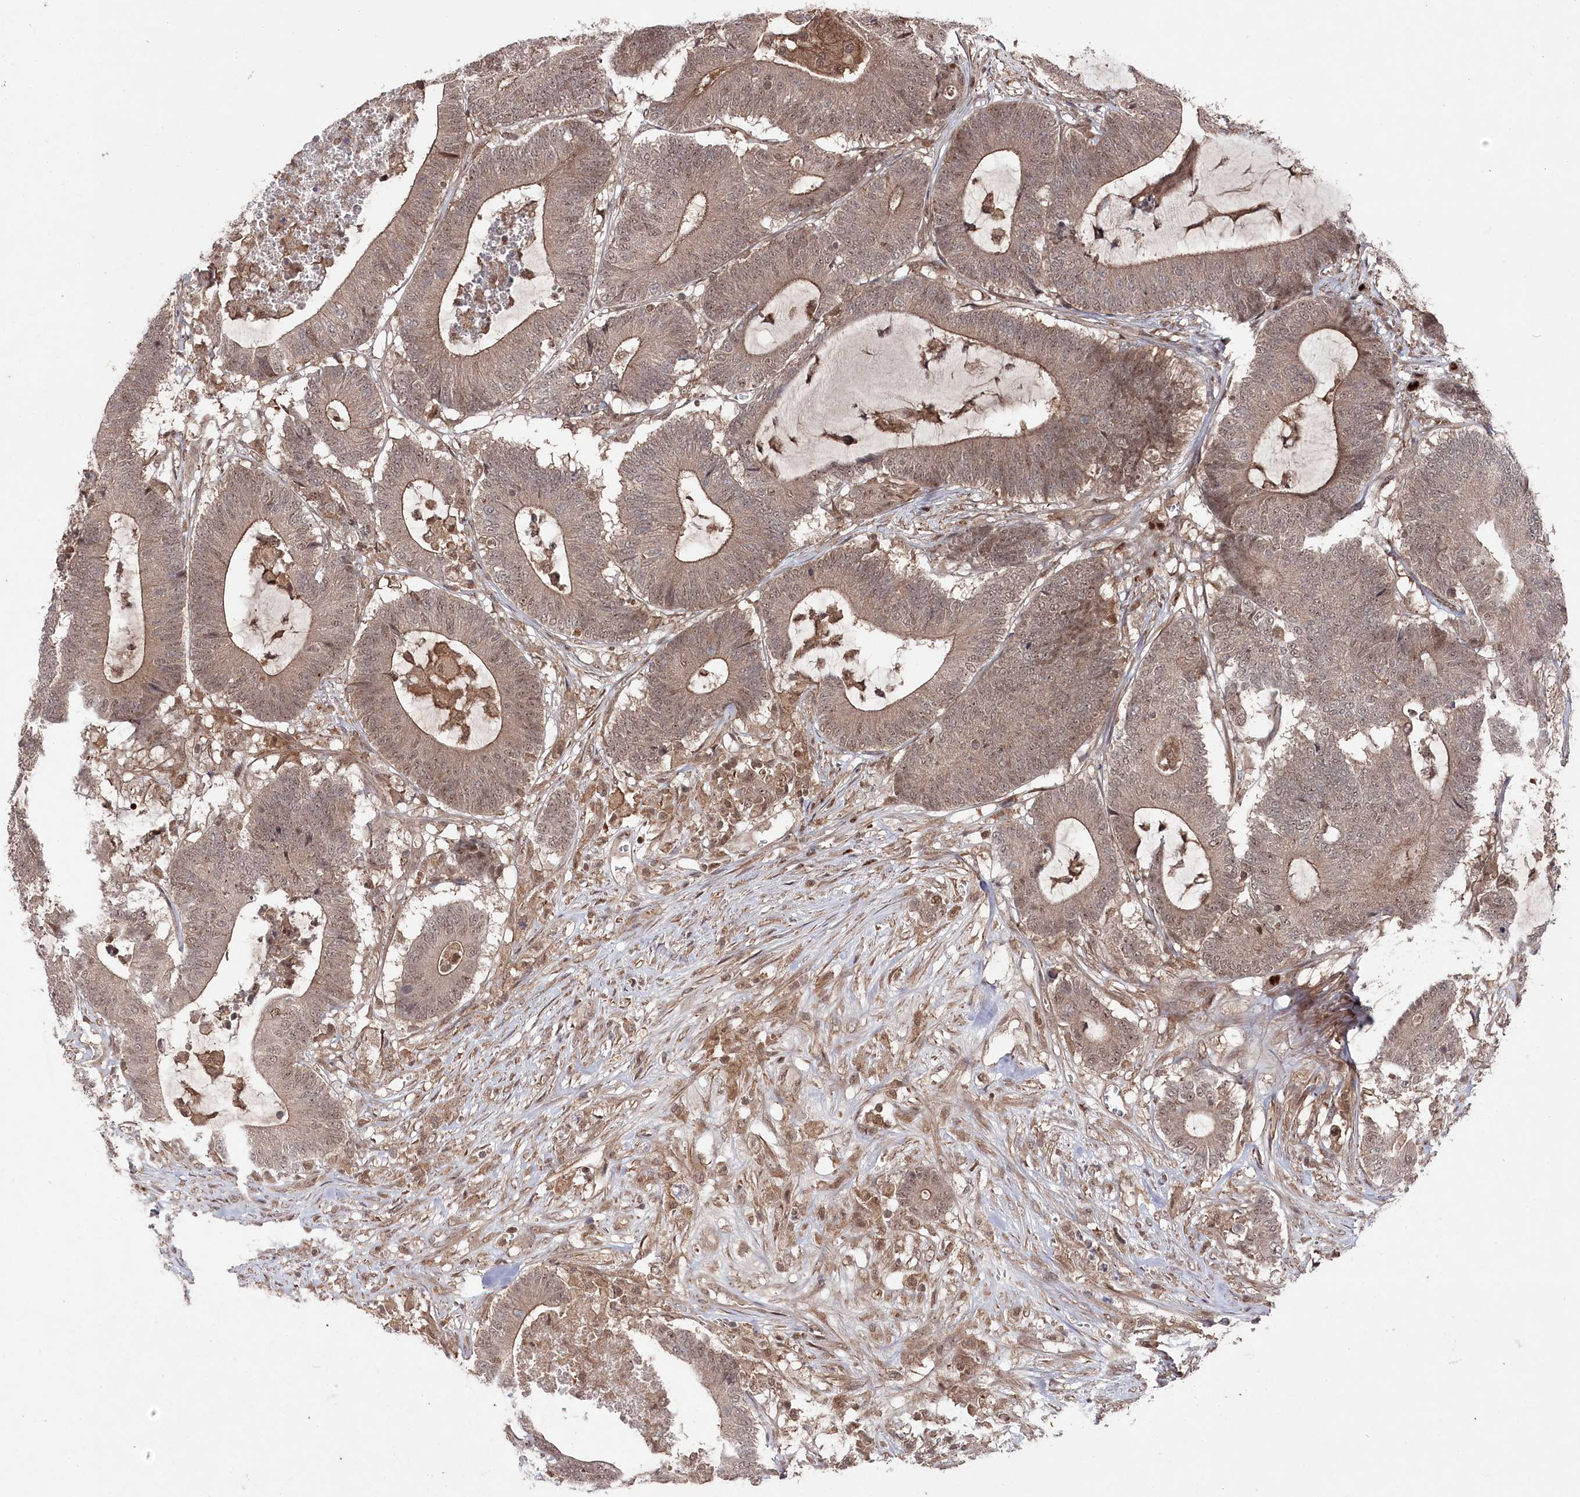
{"staining": {"intensity": "moderate", "quantity": ">75%", "location": "cytoplasmic/membranous,nuclear"}, "tissue": "colorectal cancer", "cell_type": "Tumor cells", "image_type": "cancer", "snomed": [{"axis": "morphology", "description": "Adenocarcinoma, NOS"}, {"axis": "topography", "description": "Colon"}], "caption": "A histopathology image showing moderate cytoplasmic/membranous and nuclear staining in approximately >75% of tumor cells in colorectal cancer (adenocarcinoma), as visualized by brown immunohistochemical staining.", "gene": "BORCS7", "patient": {"sex": "female", "age": 84}}